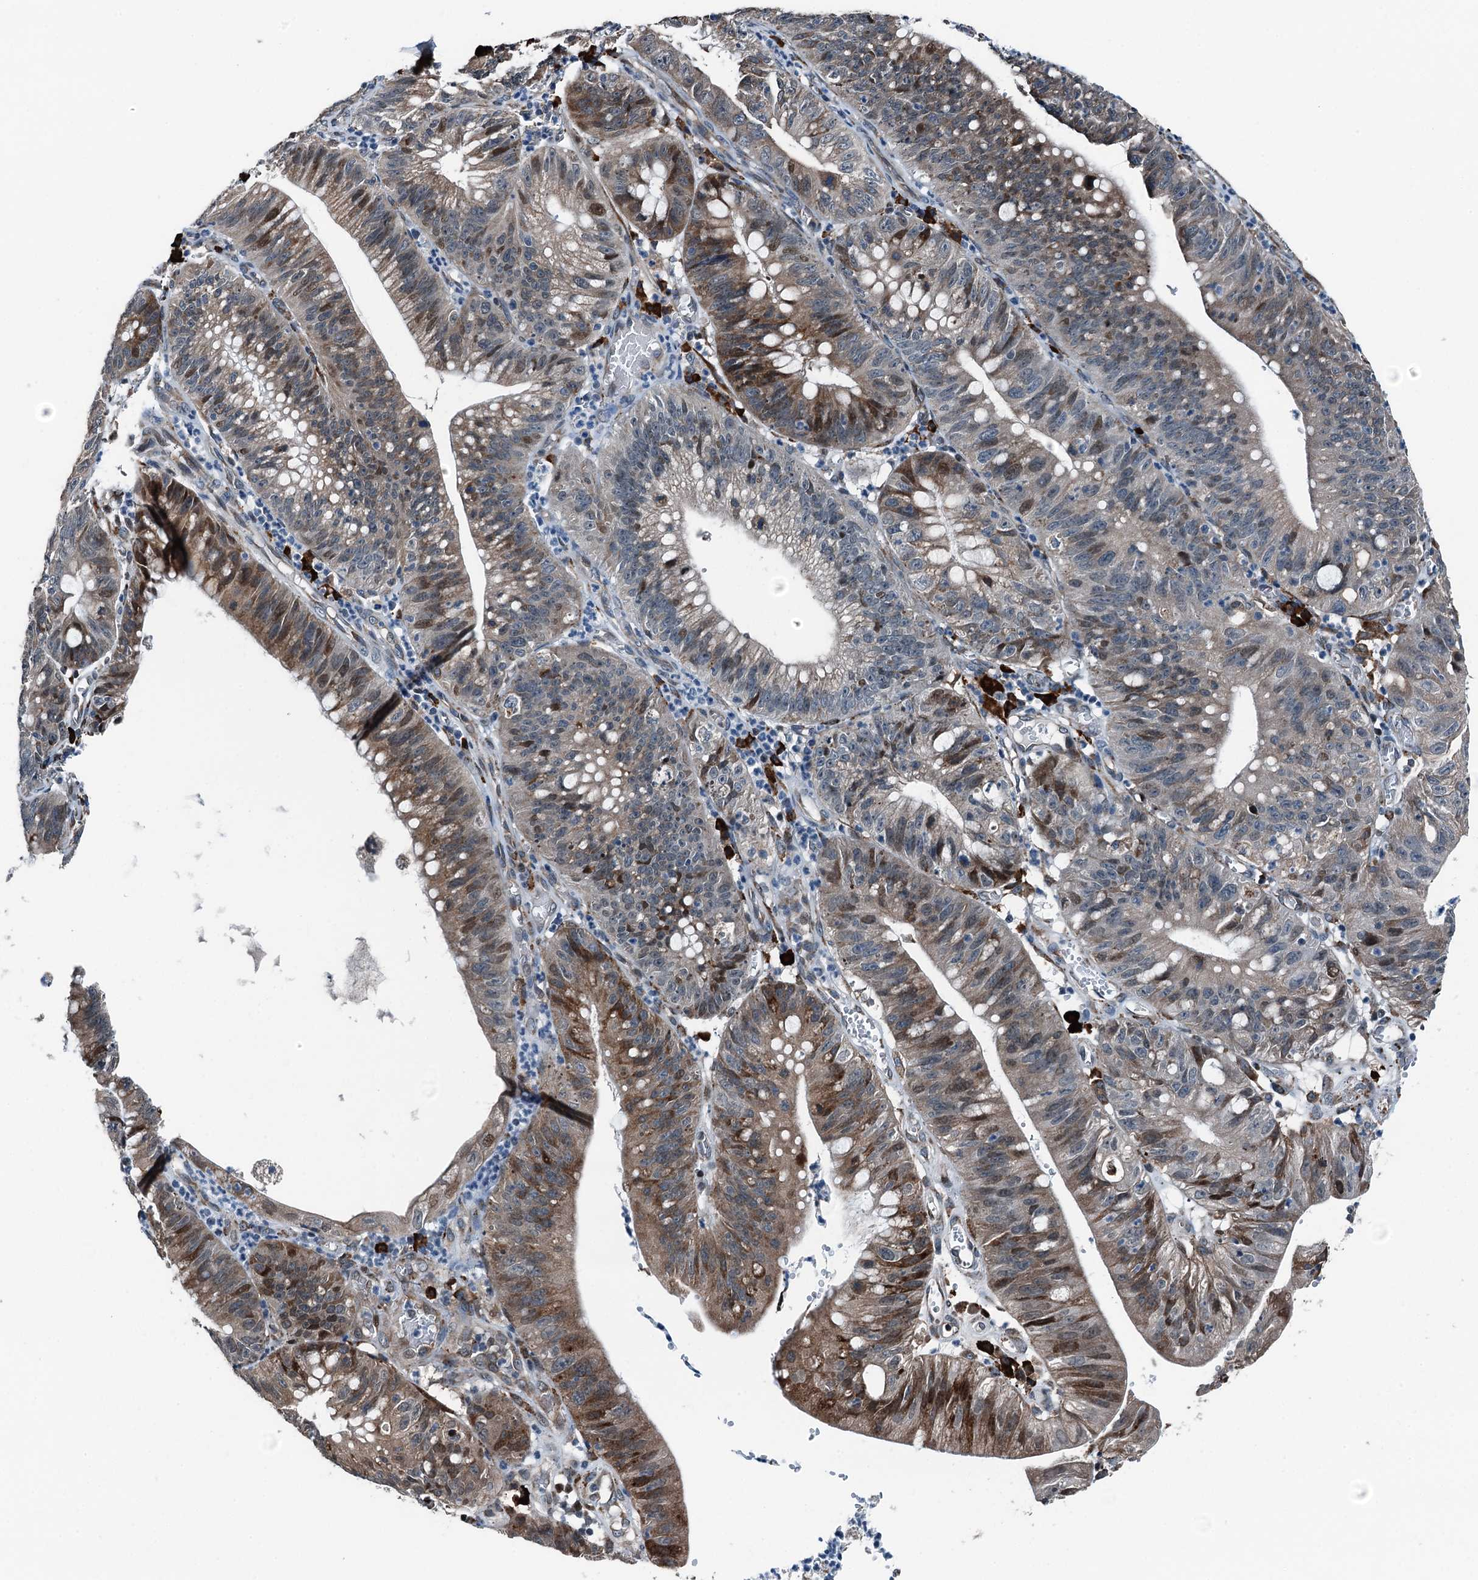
{"staining": {"intensity": "moderate", "quantity": "25%-75%", "location": "cytoplasmic/membranous,nuclear"}, "tissue": "stomach cancer", "cell_type": "Tumor cells", "image_type": "cancer", "snomed": [{"axis": "morphology", "description": "Adenocarcinoma, NOS"}, {"axis": "topography", "description": "Stomach"}], "caption": "Moderate cytoplasmic/membranous and nuclear staining for a protein is identified in approximately 25%-75% of tumor cells of stomach cancer (adenocarcinoma) using immunohistochemistry (IHC).", "gene": "TAMALIN", "patient": {"sex": "male", "age": 59}}